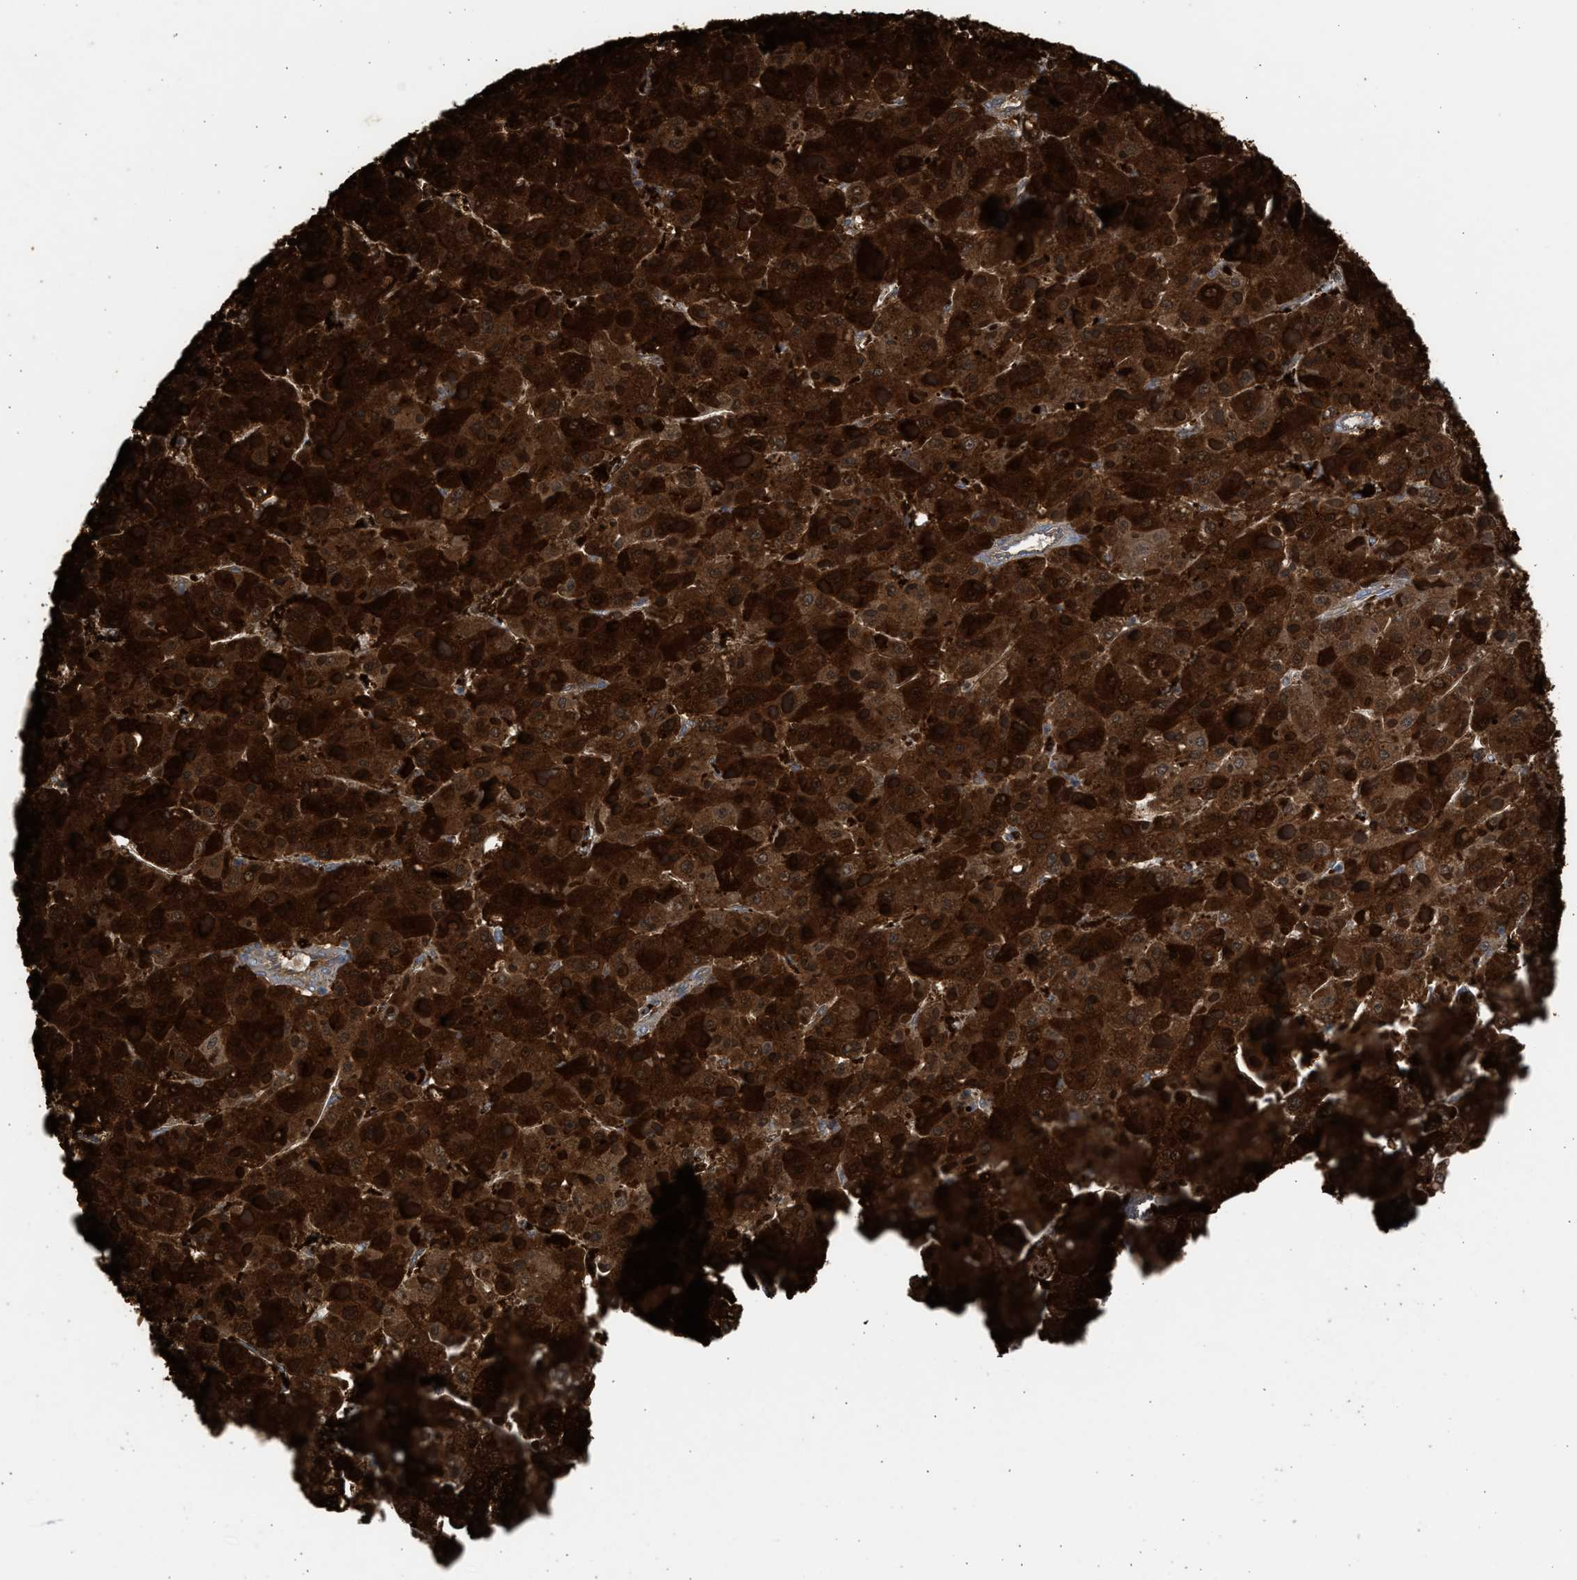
{"staining": {"intensity": "strong", "quantity": ">75%", "location": "cytoplasmic/membranous,nuclear"}, "tissue": "liver cancer", "cell_type": "Tumor cells", "image_type": "cancer", "snomed": [{"axis": "morphology", "description": "Carcinoma, Hepatocellular, NOS"}, {"axis": "topography", "description": "Liver"}], "caption": "Approximately >75% of tumor cells in liver hepatocellular carcinoma reveal strong cytoplasmic/membranous and nuclear protein expression as visualized by brown immunohistochemical staining.", "gene": "SULT2A1", "patient": {"sex": "female", "age": 73}}